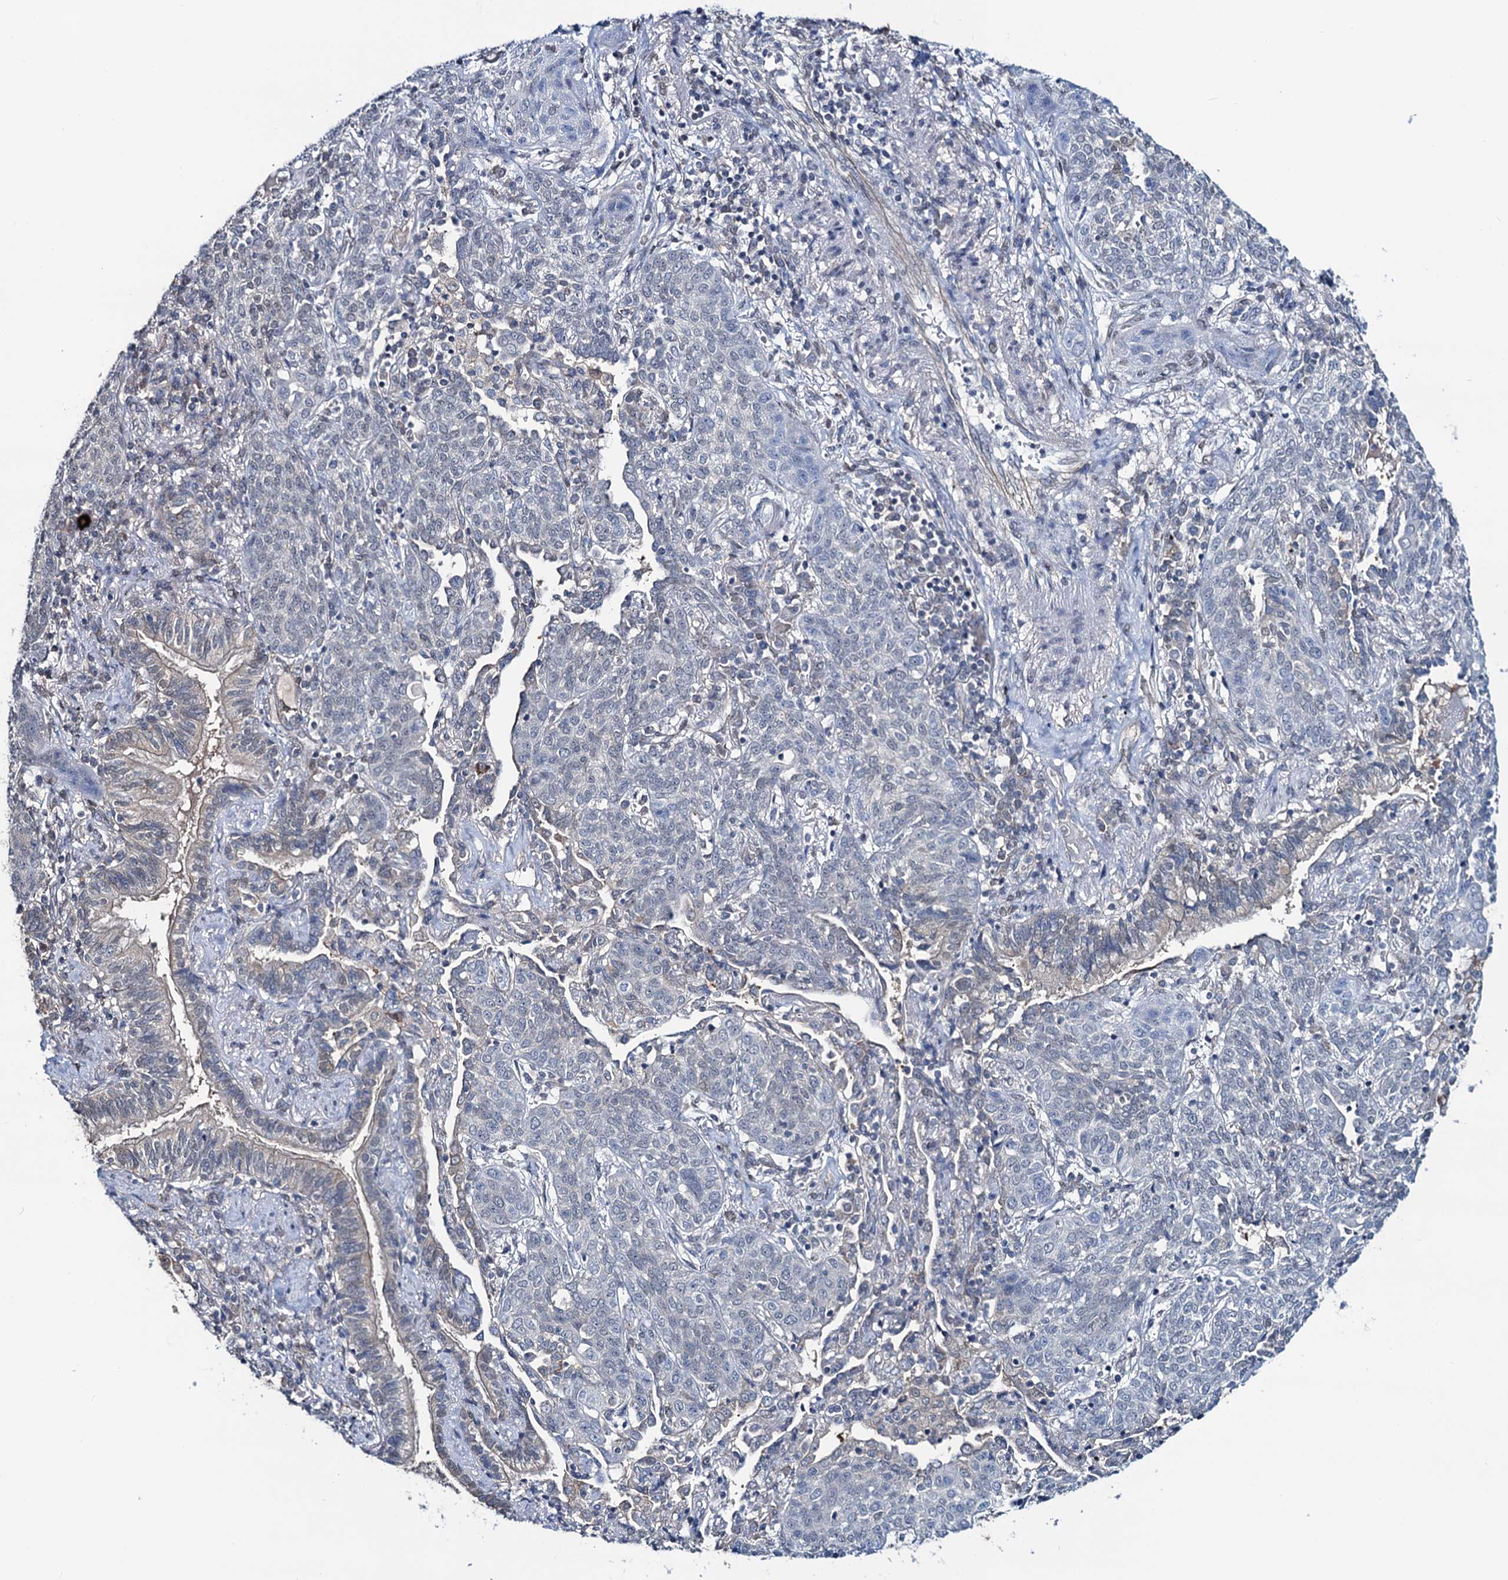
{"staining": {"intensity": "negative", "quantity": "none", "location": "none"}, "tissue": "lung cancer", "cell_type": "Tumor cells", "image_type": "cancer", "snomed": [{"axis": "morphology", "description": "Squamous cell carcinoma, NOS"}, {"axis": "topography", "description": "Lung"}], "caption": "A high-resolution micrograph shows immunohistochemistry (IHC) staining of lung cancer, which displays no significant positivity in tumor cells. (IHC, brightfield microscopy, high magnification).", "gene": "RTKN2", "patient": {"sex": "female", "age": 70}}